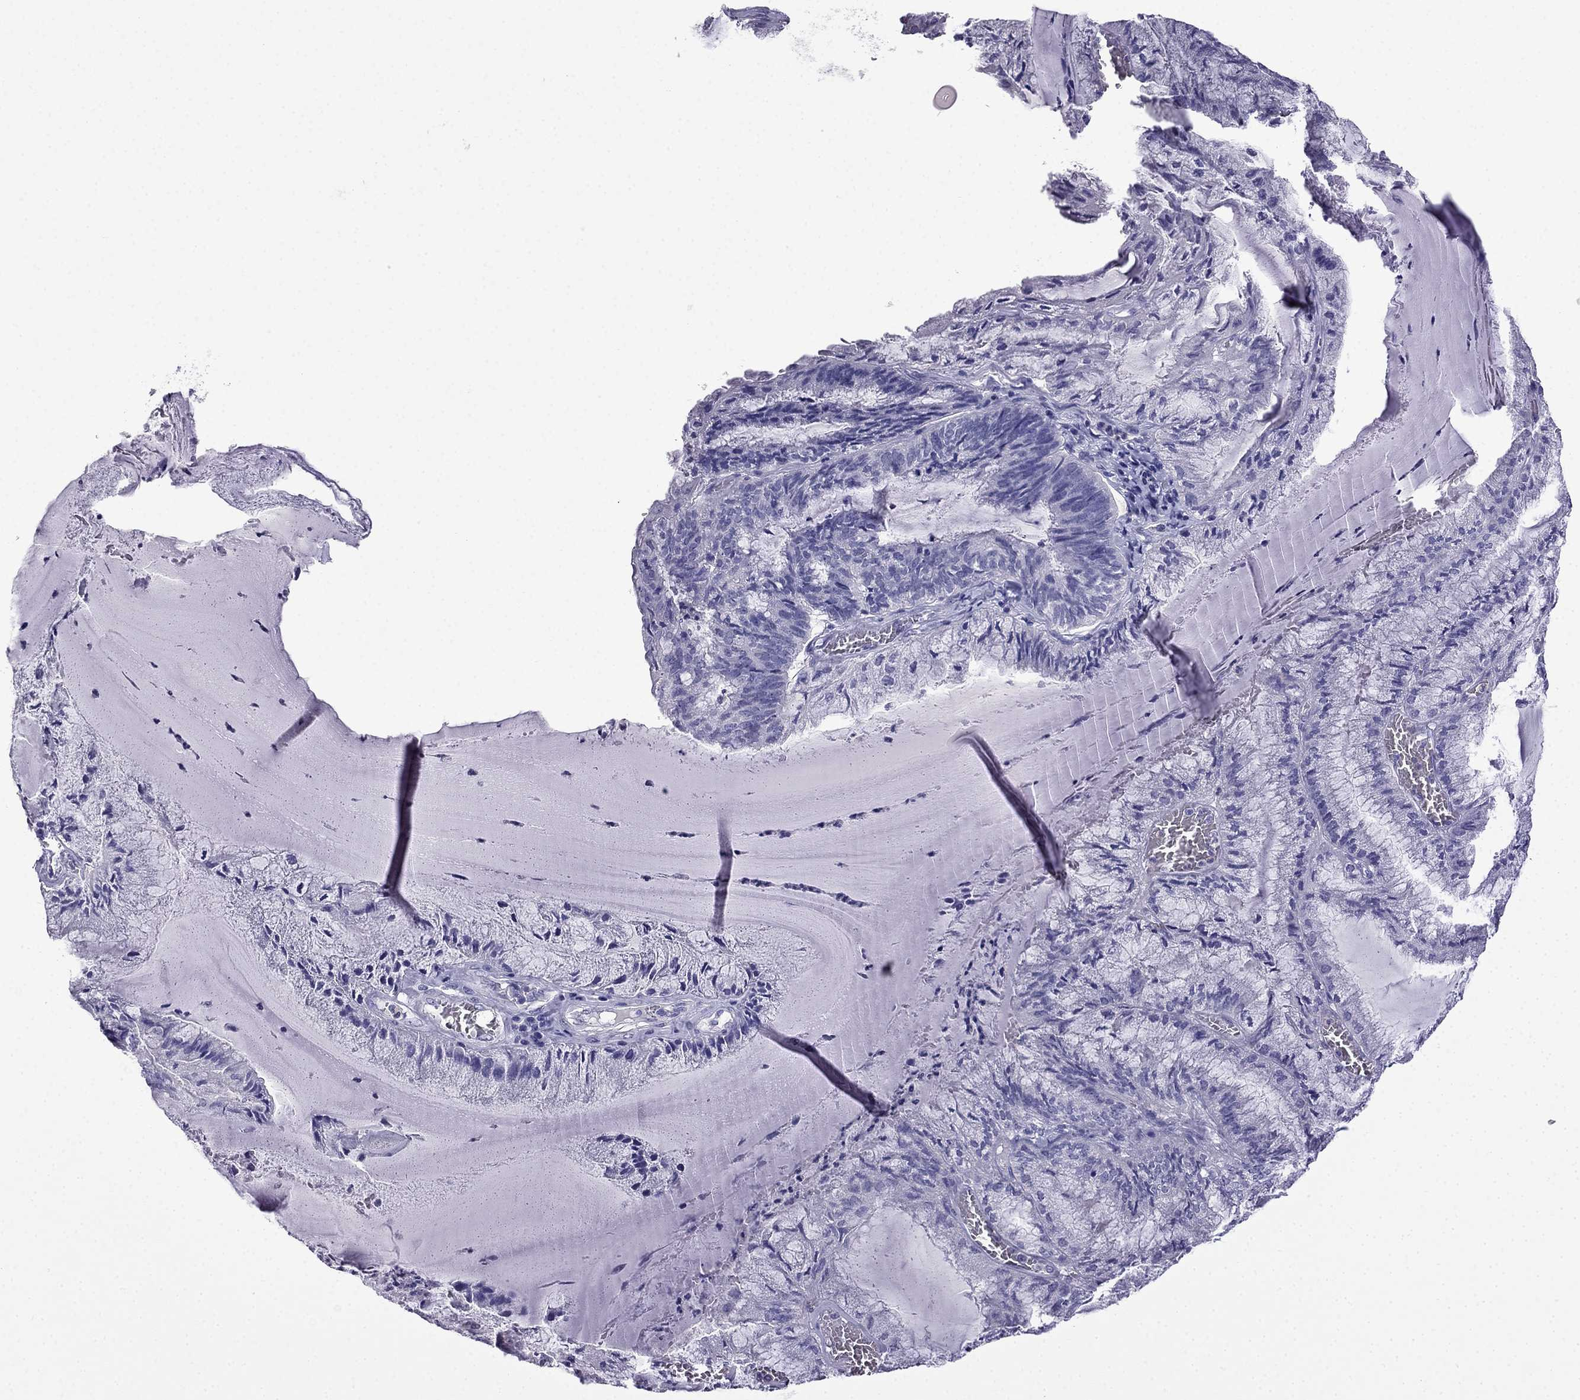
{"staining": {"intensity": "negative", "quantity": "none", "location": "none"}, "tissue": "endometrial cancer", "cell_type": "Tumor cells", "image_type": "cancer", "snomed": [{"axis": "morphology", "description": "Carcinoma, NOS"}, {"axis": "topography", "description": "Endometrium"}], "caption": "DAB immunohistochemical staining of carcinoma (endometrial) reveals no significant positivity in tumor cells. (Stains: DAB (3,3'-diaminobenzidine) immunohistochemistry with hematoxylin counter stain, Microscopy: brightfield microscopy at high magnification).", "gene": "CDHR4", "patient": {"sex": "female", "age": 62}}